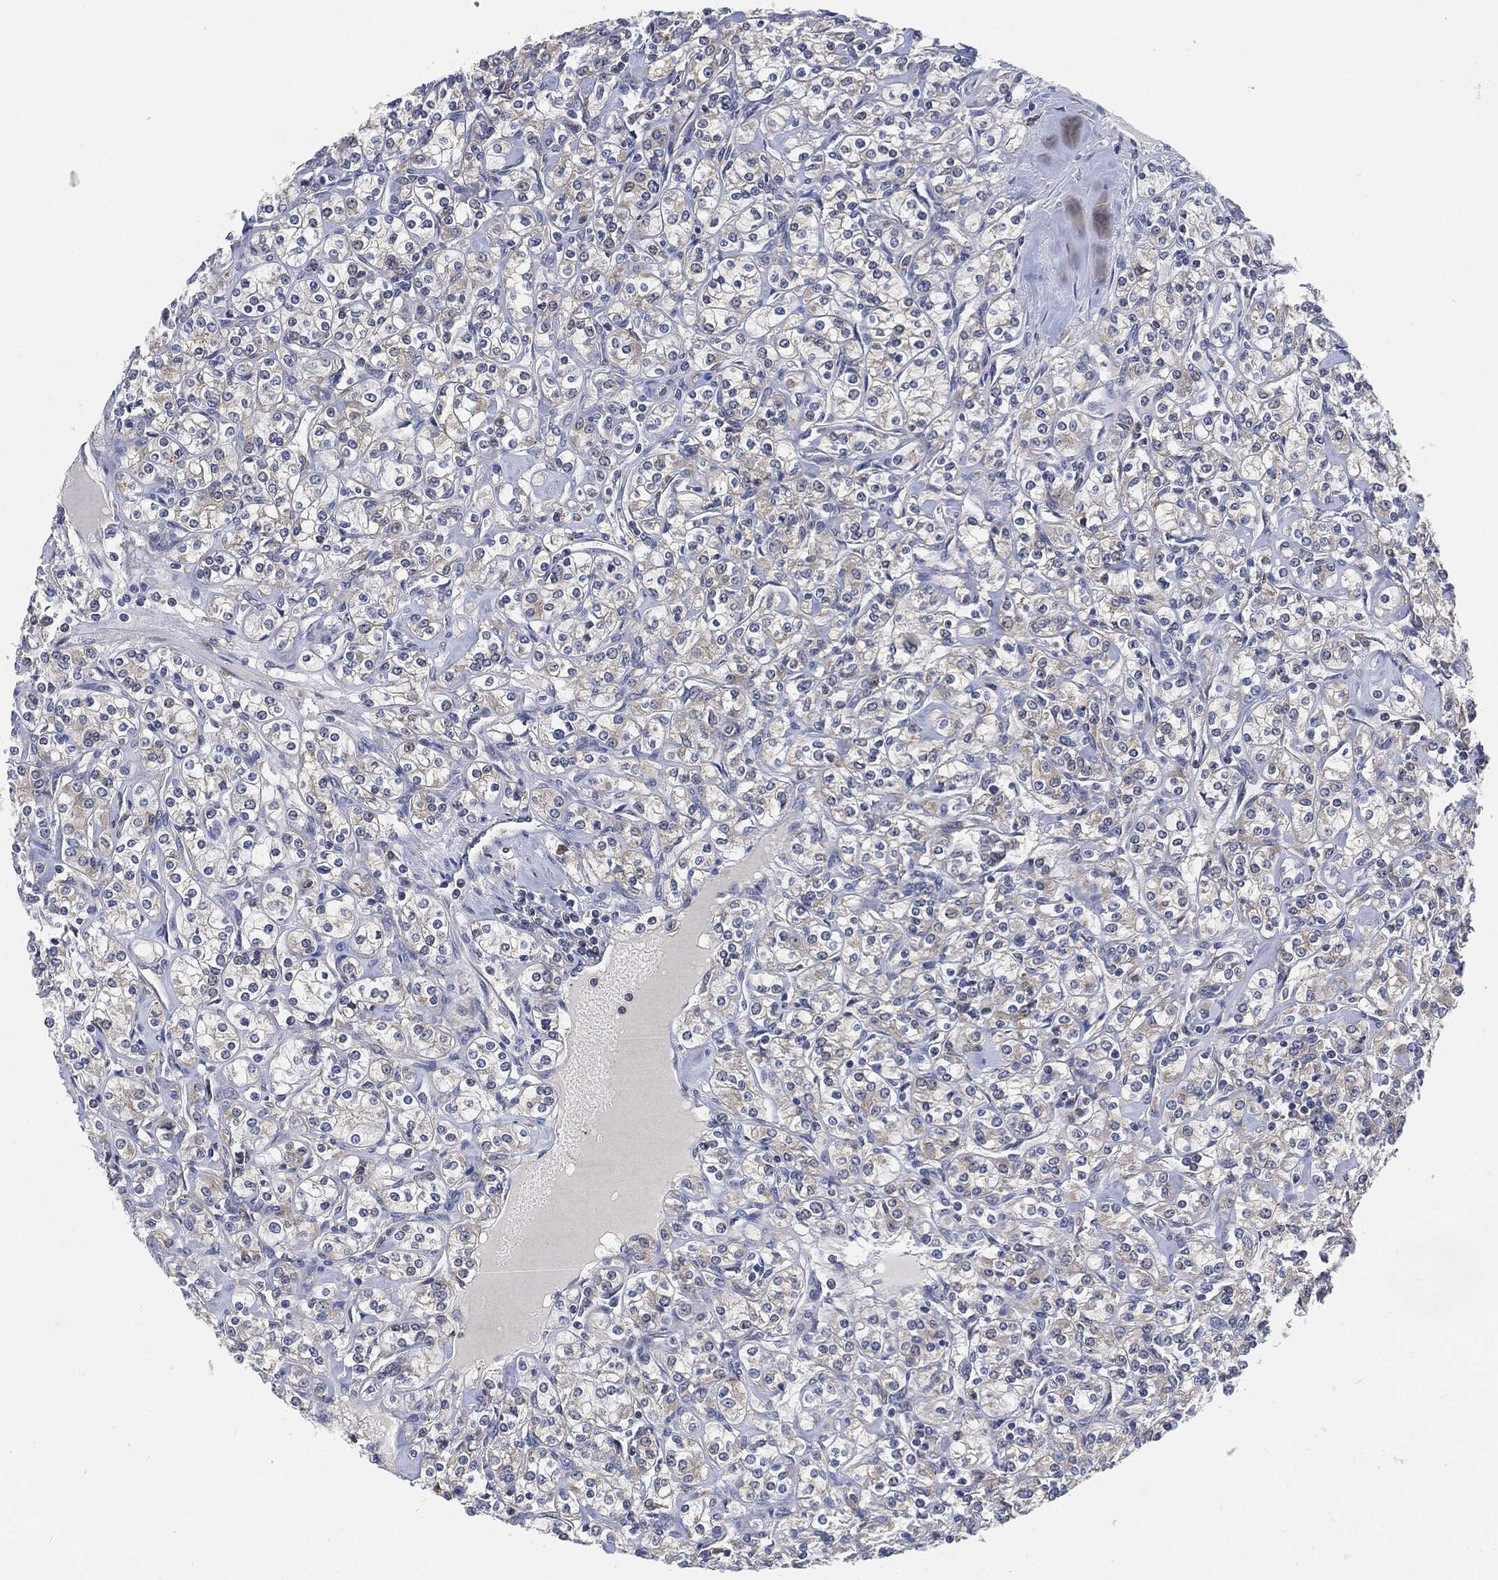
{"staining": {"intensity": "negative", "quantity": "none", "location": "none"}, "tissue": "renal cancer", "cell_type": "Tumor cells", "image_type": "cancer", "snomed": [{"axis": "morphology", "description": "Adenocarcinoma, NOS"}, {"axis": "topography", "description": "Kidney"}], "caption": "IHC photomicrograph of neoplastic tissue: human renal cancer (adenocarcinoma) stained with DAB displays no significant protein positivity in tumor cells.", "gene": "VSIG4", "patient": {"sex": "male", "age": 77}}